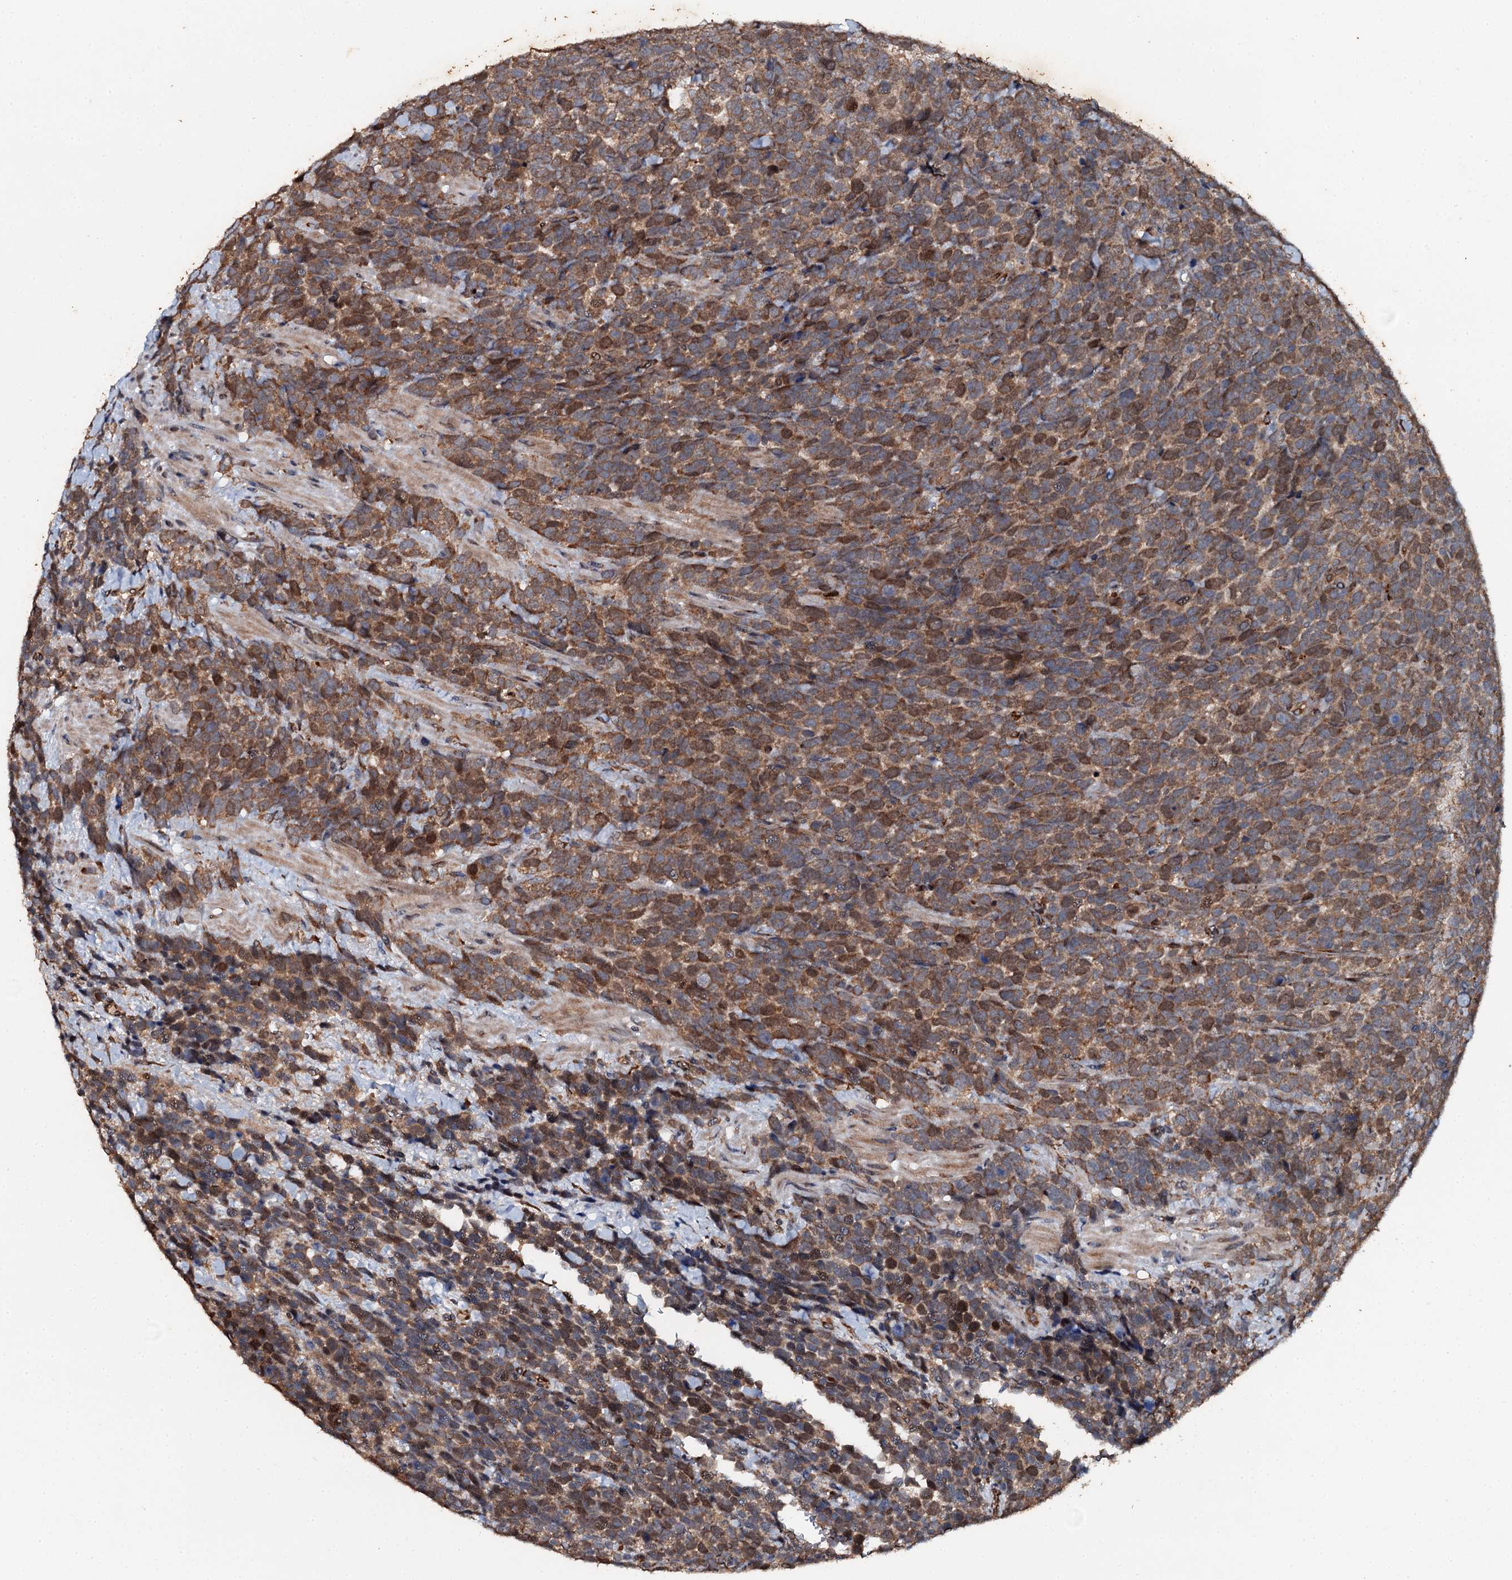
{"staining": {"intensity": "moderate", "quantity": ">75%", "location": "cytoplasmic/membranous"}, "tissue": "urothelial cancer", "cell_type": "Tumor cells", "image_type": "cancer", "snomed": [{"axis": "morphology", "description": "Urothelial carcinoma, High grade"}, {"axis": "topography", "description": "Urinary bladder"}], "caption": "This photomicrograph displays immunohistochemistry staining of human urothelial cancer, with medium moderate cytoplasmic/membranous expression in approximately >75% of tumor cells.", "gene": "ADAMTS10", "patient": {"sex": "female", "age": 82}}